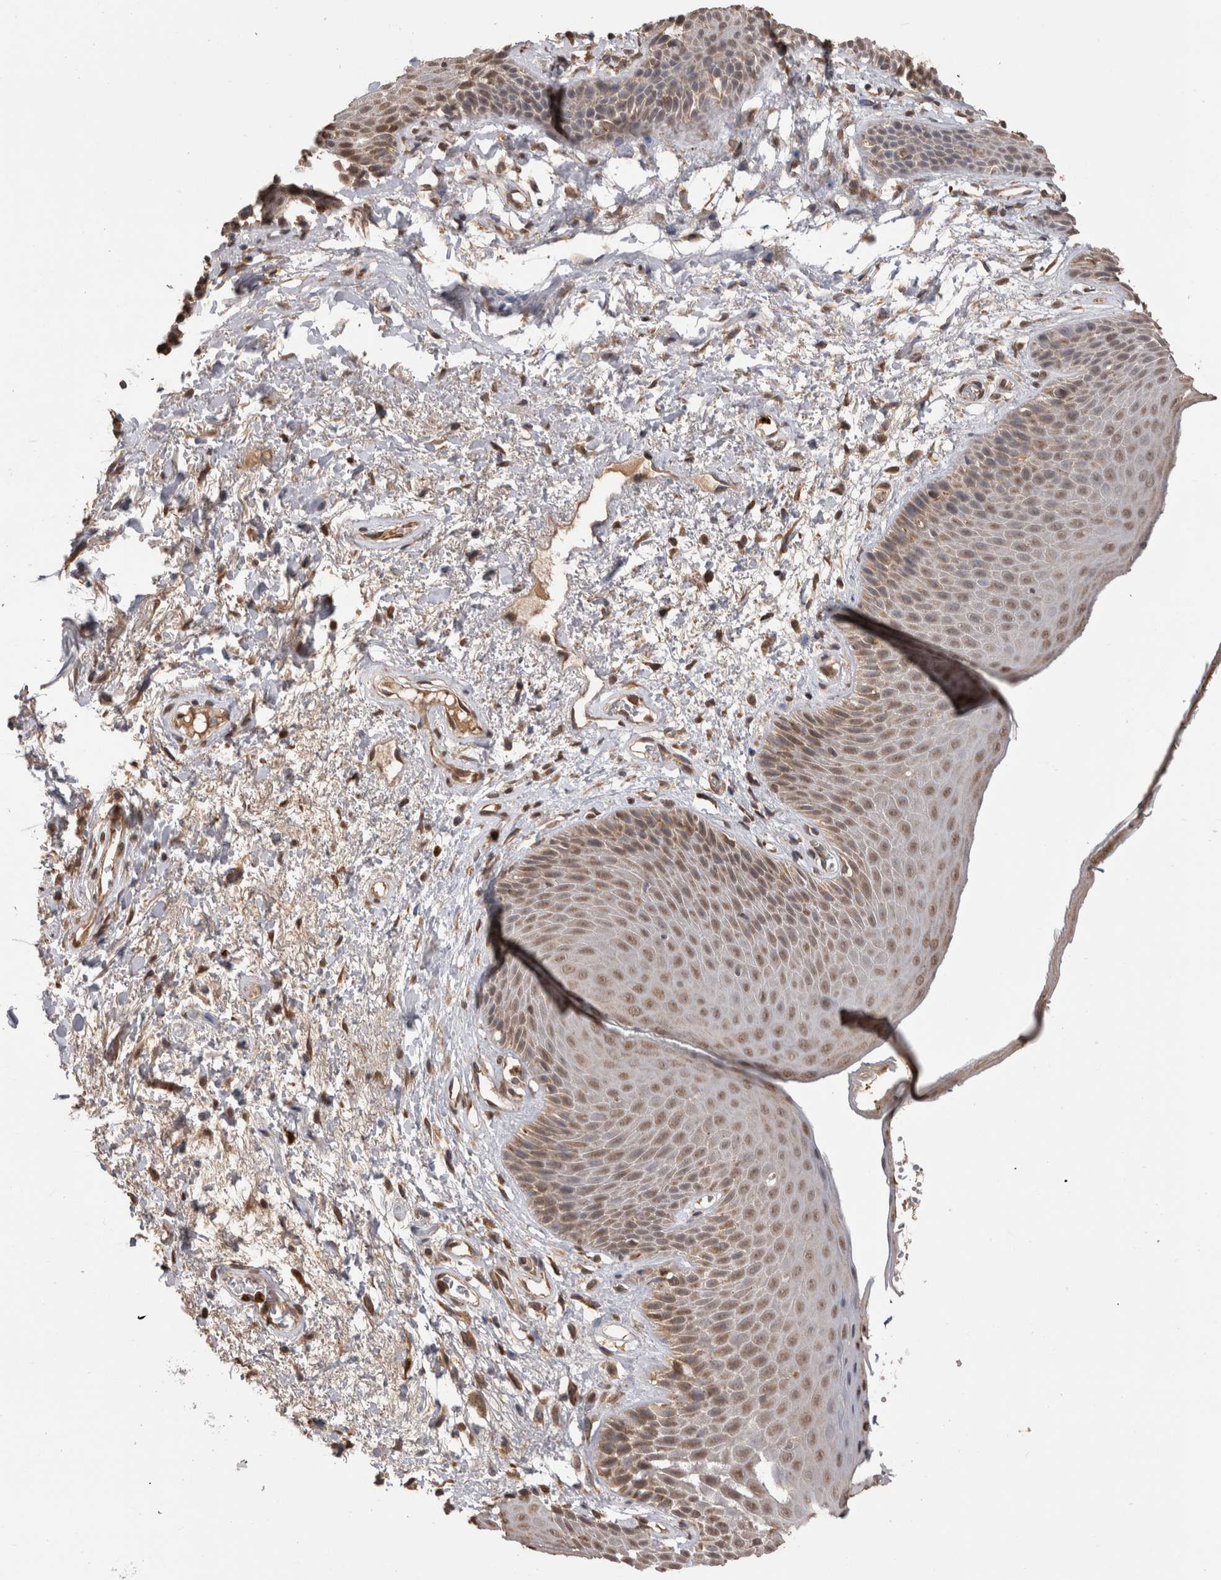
{"staining": {"intensity": "weak", "quantity": ">75%", "location": "nuclear"}, "tissue": "skin", "cell_type": "Epidermal cells", "image_type": "normal", "snomed": [{"axis": "morphology", "description": "Normal tissue, NOS"}, {"axis": "topography", "description": "Anal"}], "caption": "An image of human skin stained for a protein exhibits weak nuclear brown staining in epidermal cells. (Stains: DAB (3,3'-diaminobenzidine) in brown, nuclei in blue, Microscopy: brightfield microscopy at high magnification).", "gene": "PAK4", "patient": {"sex": "male", "age": 74}}